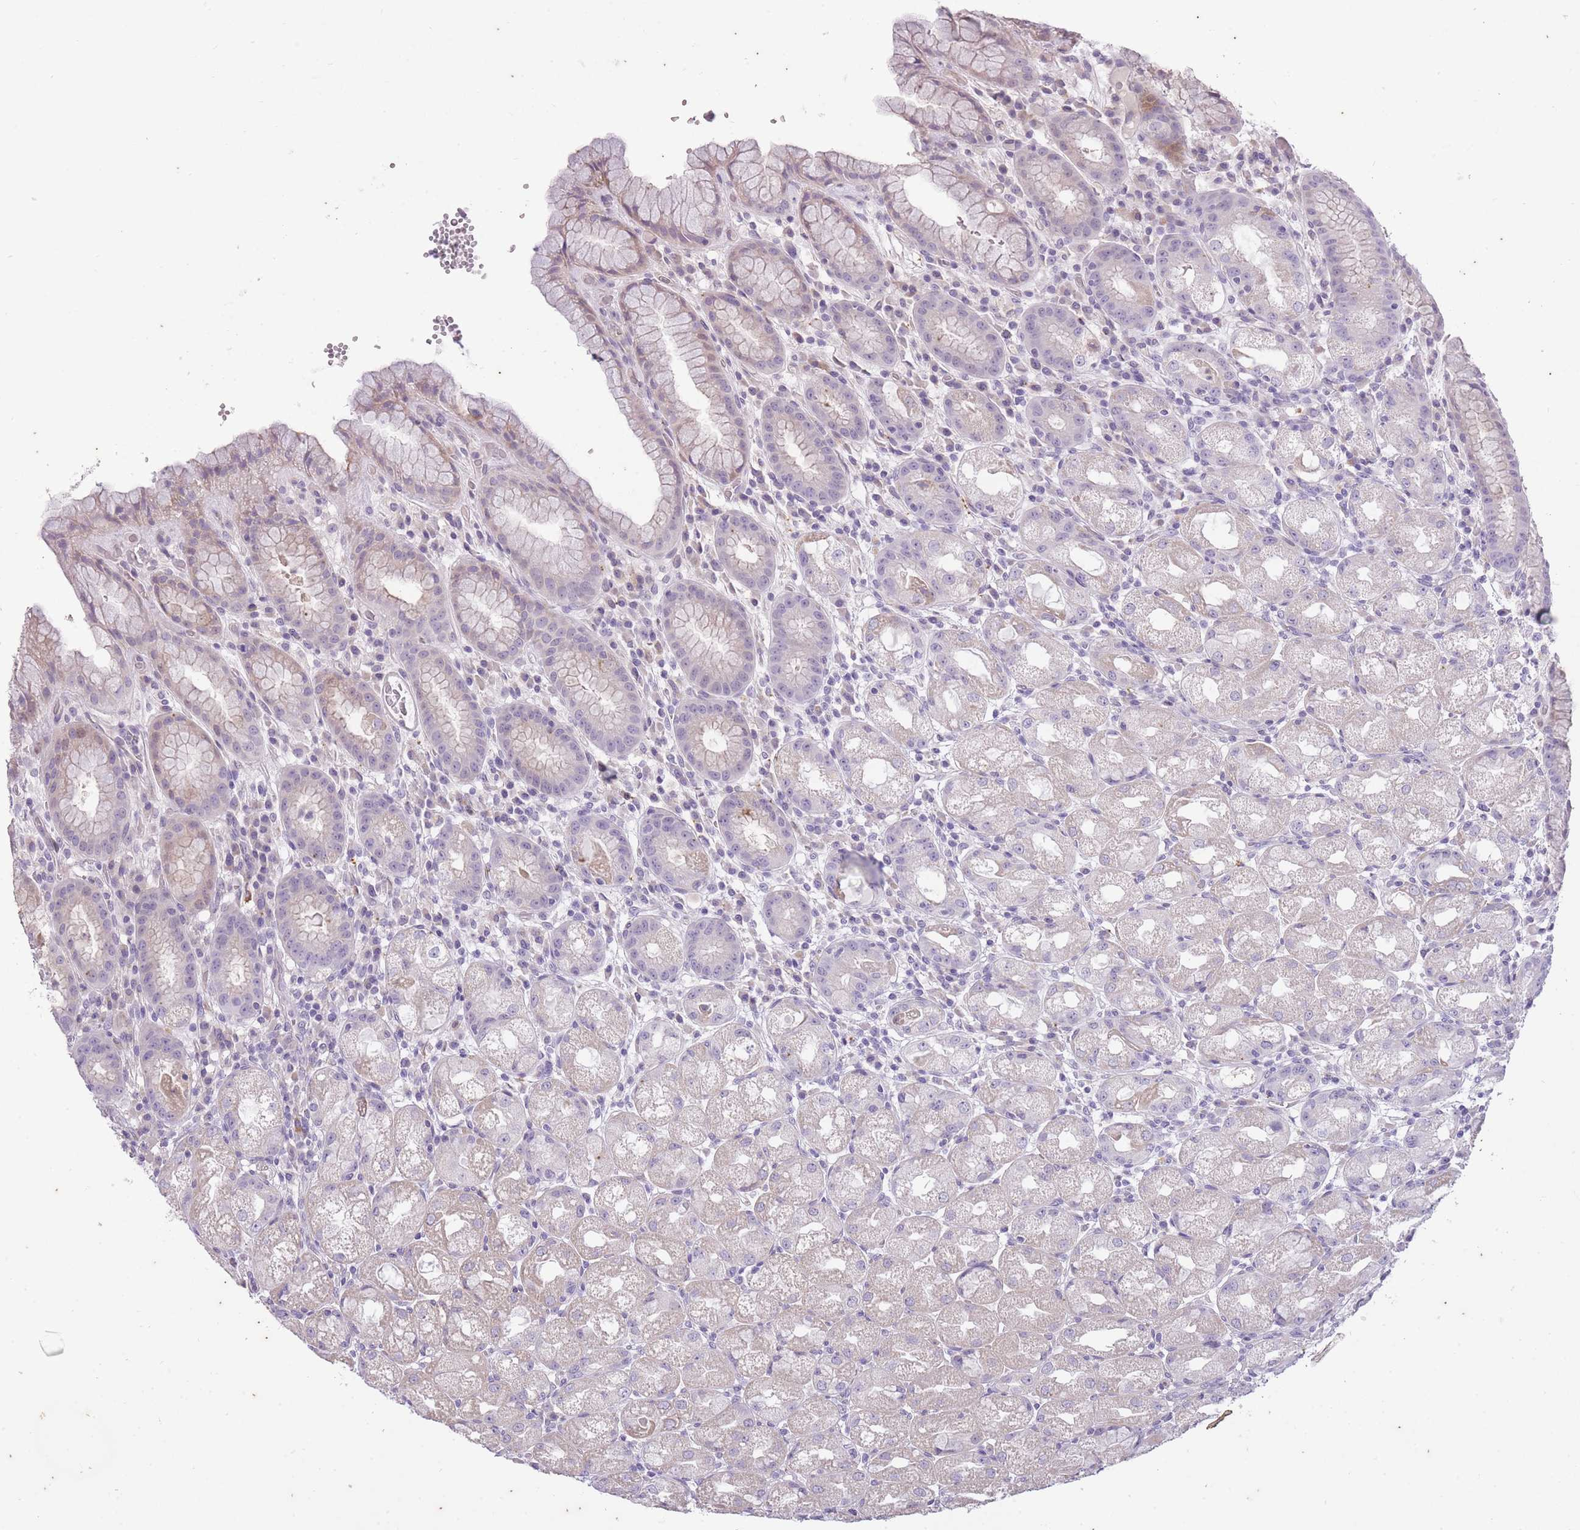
{"staining": {"intensity": "moderate", "quantity": "<25%", "location": "cytoplasmic/membranous,nuclear"}, "tissue": "stomach", "cell_type": "Glandular cells", "image_type": "normal", "snomed": [{"axis": "morphology", "description": "Normal tissue, NOS"}, {"axis": "topography", "description": "Stomach, upper"}], "caption": "A brown stain highlights moderate cytoplasmic/membranous,nuclear expression of a protein in glandular cells of benign human stomach.", "gene": "CNTNAP3B", "patient": {"sex": "male", "age": 52}}